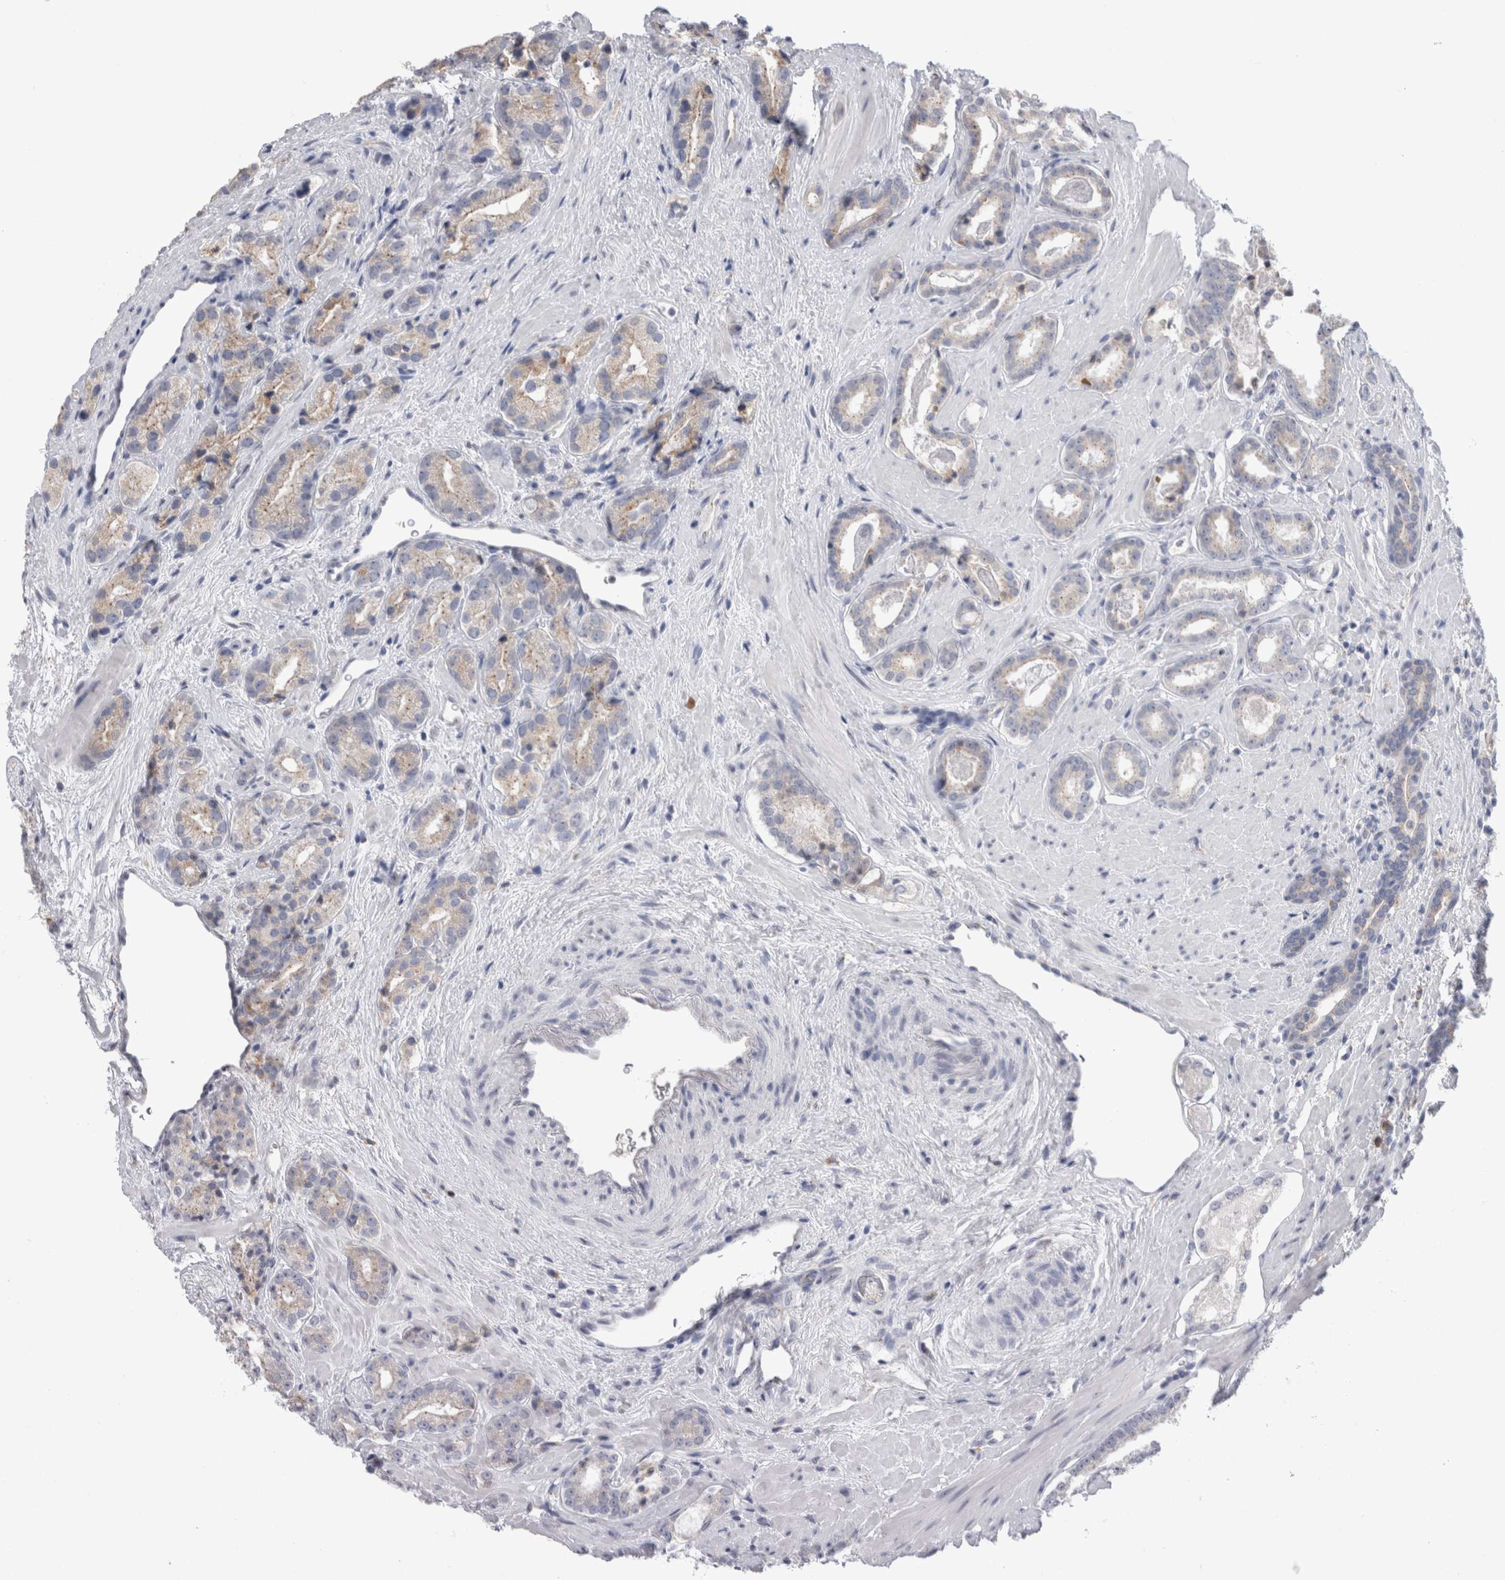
{"staining": {"intensity": "negative", "quantity": "none", "location": "none"}, "tissue": "prostate cancer", "cell_type": "Tumor cells", "image_type": "cancer", "snomed": [{"axis": "morphology", "description": "Adenocarcinoma, High grade"}, {"axis": "topography", "description": "Prostate"}], "caption": "Tumor cells are negative for protein expression in human high-grade adenocarcinoma (prostate).", "gene": "ZNF341", "patient": {"sex": "male", "age": 71}}